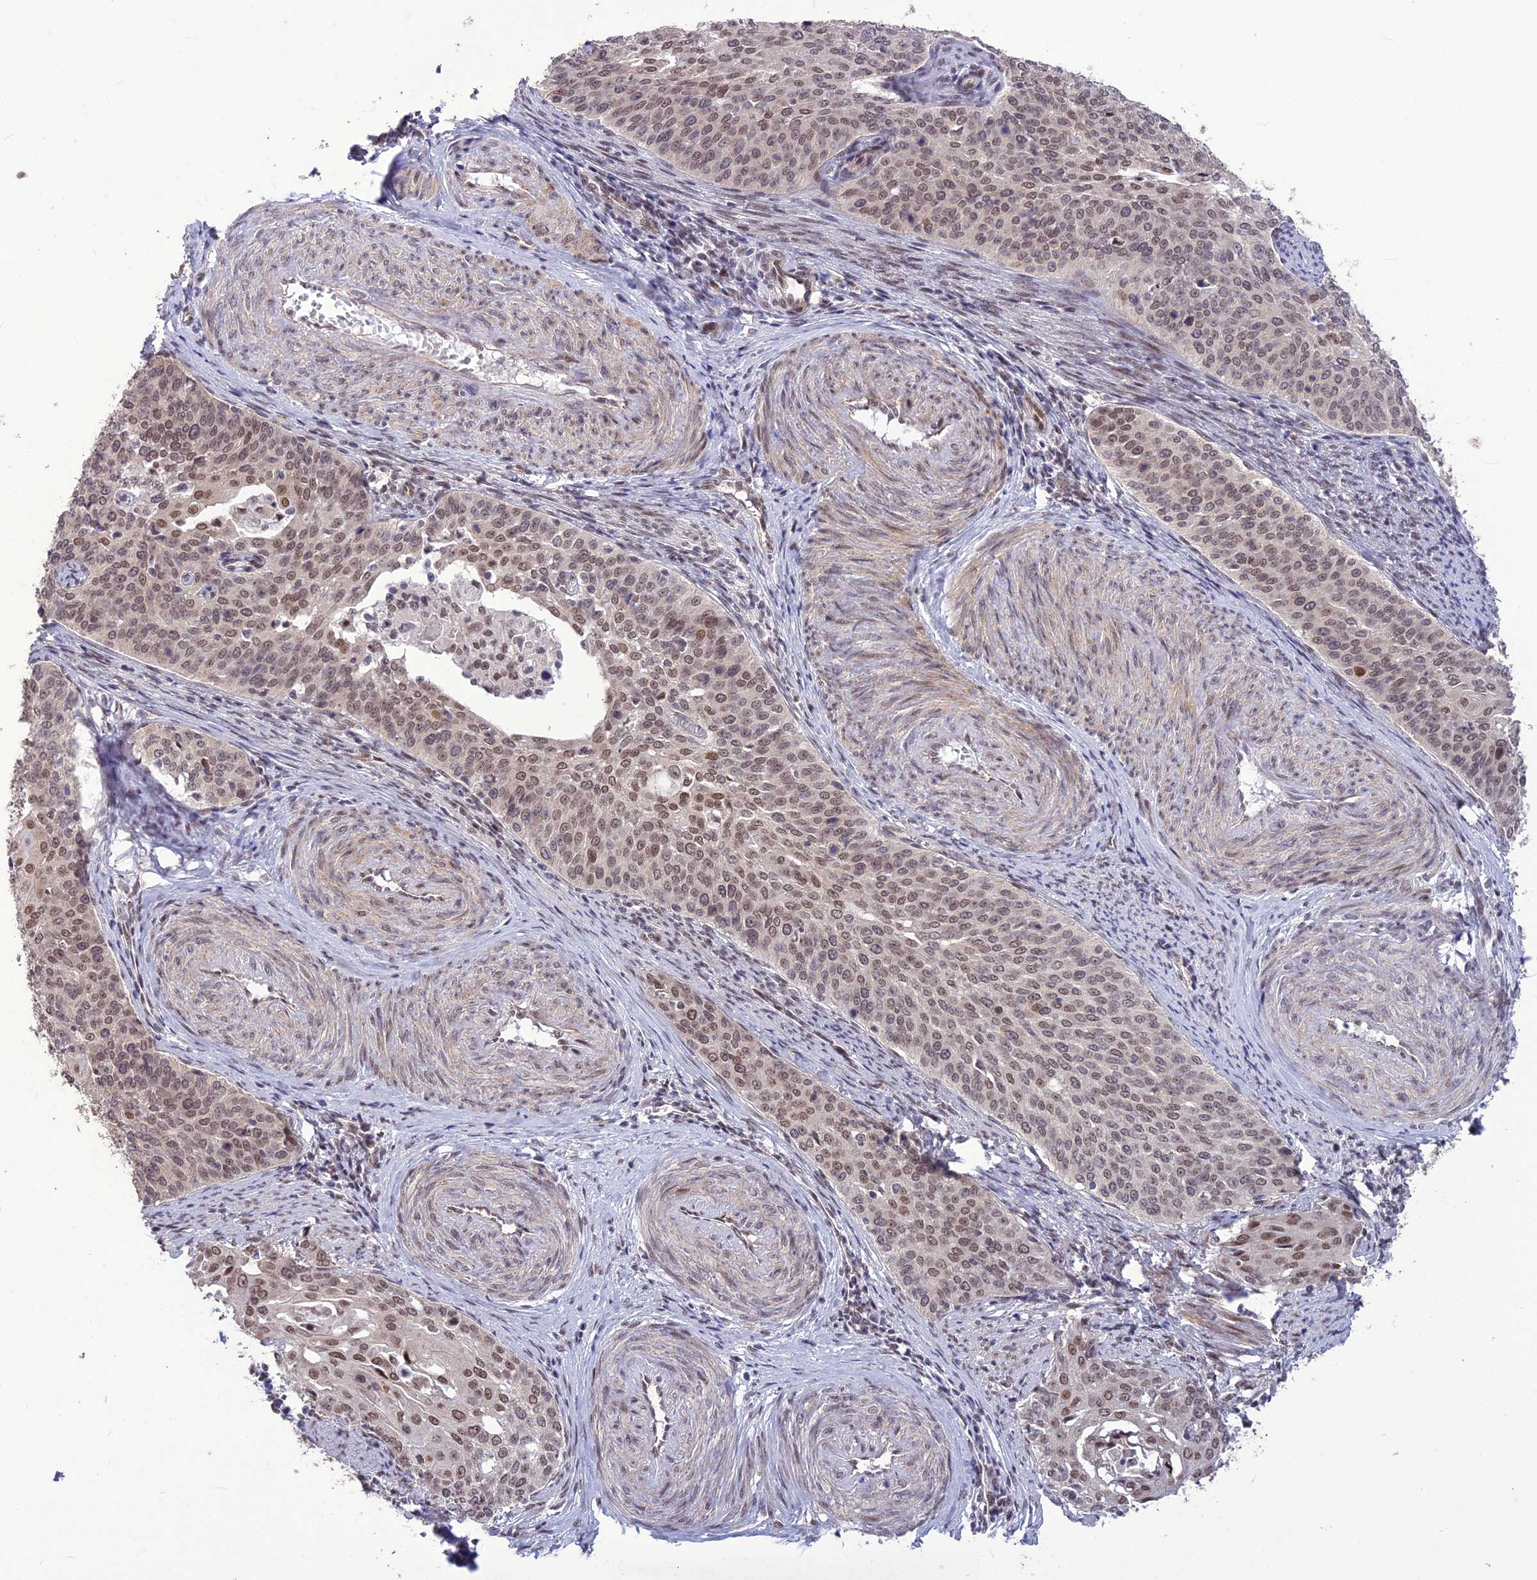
{"staining": {"intensity": "moderate", "quantity": ">75%", "location": "nuclear"}, "tissue": "cervical cancer", "cell_type": "Tumor cells", "image_type": "cancer", "snomed": [{"axis": "morphology", "description": "Squamous cell carcinoma, NOS"}, {"axis": "topography", "description": "Cervix"}], "caption": "Immunohistochemical staining of human cervical squamous cell carcinoma shows medium levels of moderate nuclear protein staining in about >75% of tumor cells. The staining was performed using DAB (3,3'-diaminobenzidine) to visualize the protein expression in brown, while the nuclei were stained in blue with hematoxylin (Magnification: 20x).", "gene": "DIS3", "patient": {"sex": "female", "age": 44}}